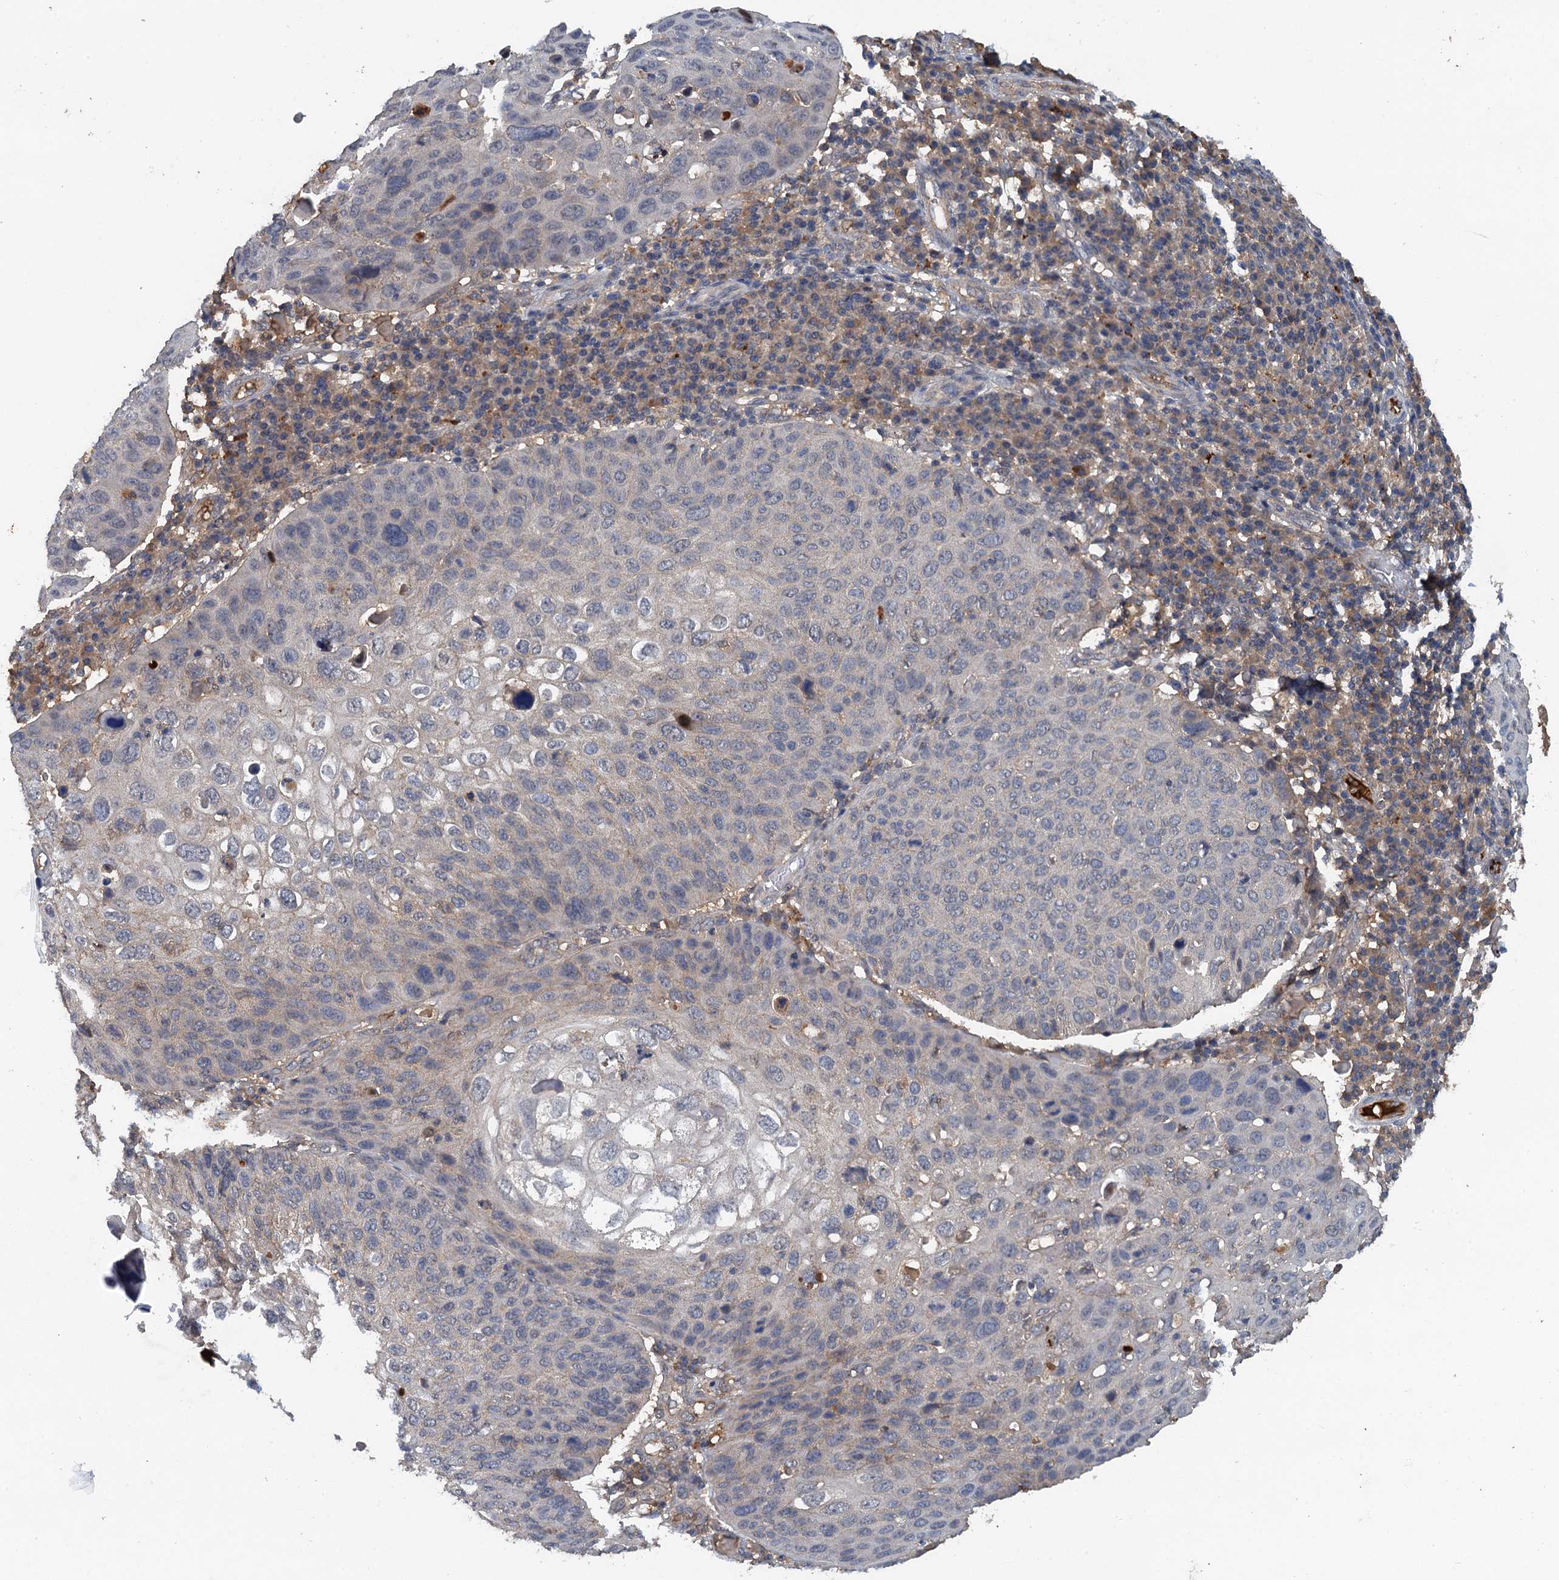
{"staining": {"intensity": "negative", "quantity": "none", "location": "none"}, "tissue": "skin cancer", "cell_type": "Tumor cells", "image_type": "cancer", "snomed": [{"axis": "morphology", "description": "Squamous cell carcinoma, NOS"}, {"axis": "topography", "description": "Skin"}], "caption": "The photomicrograph shows no significant expression in tumor cells of squamous cell carcinoma (skin). (DAB immunohistochemistry with hematoxylin counter stain).", "gene": "HAPLN3", "patient": {"sex": "female", "age": 90}}